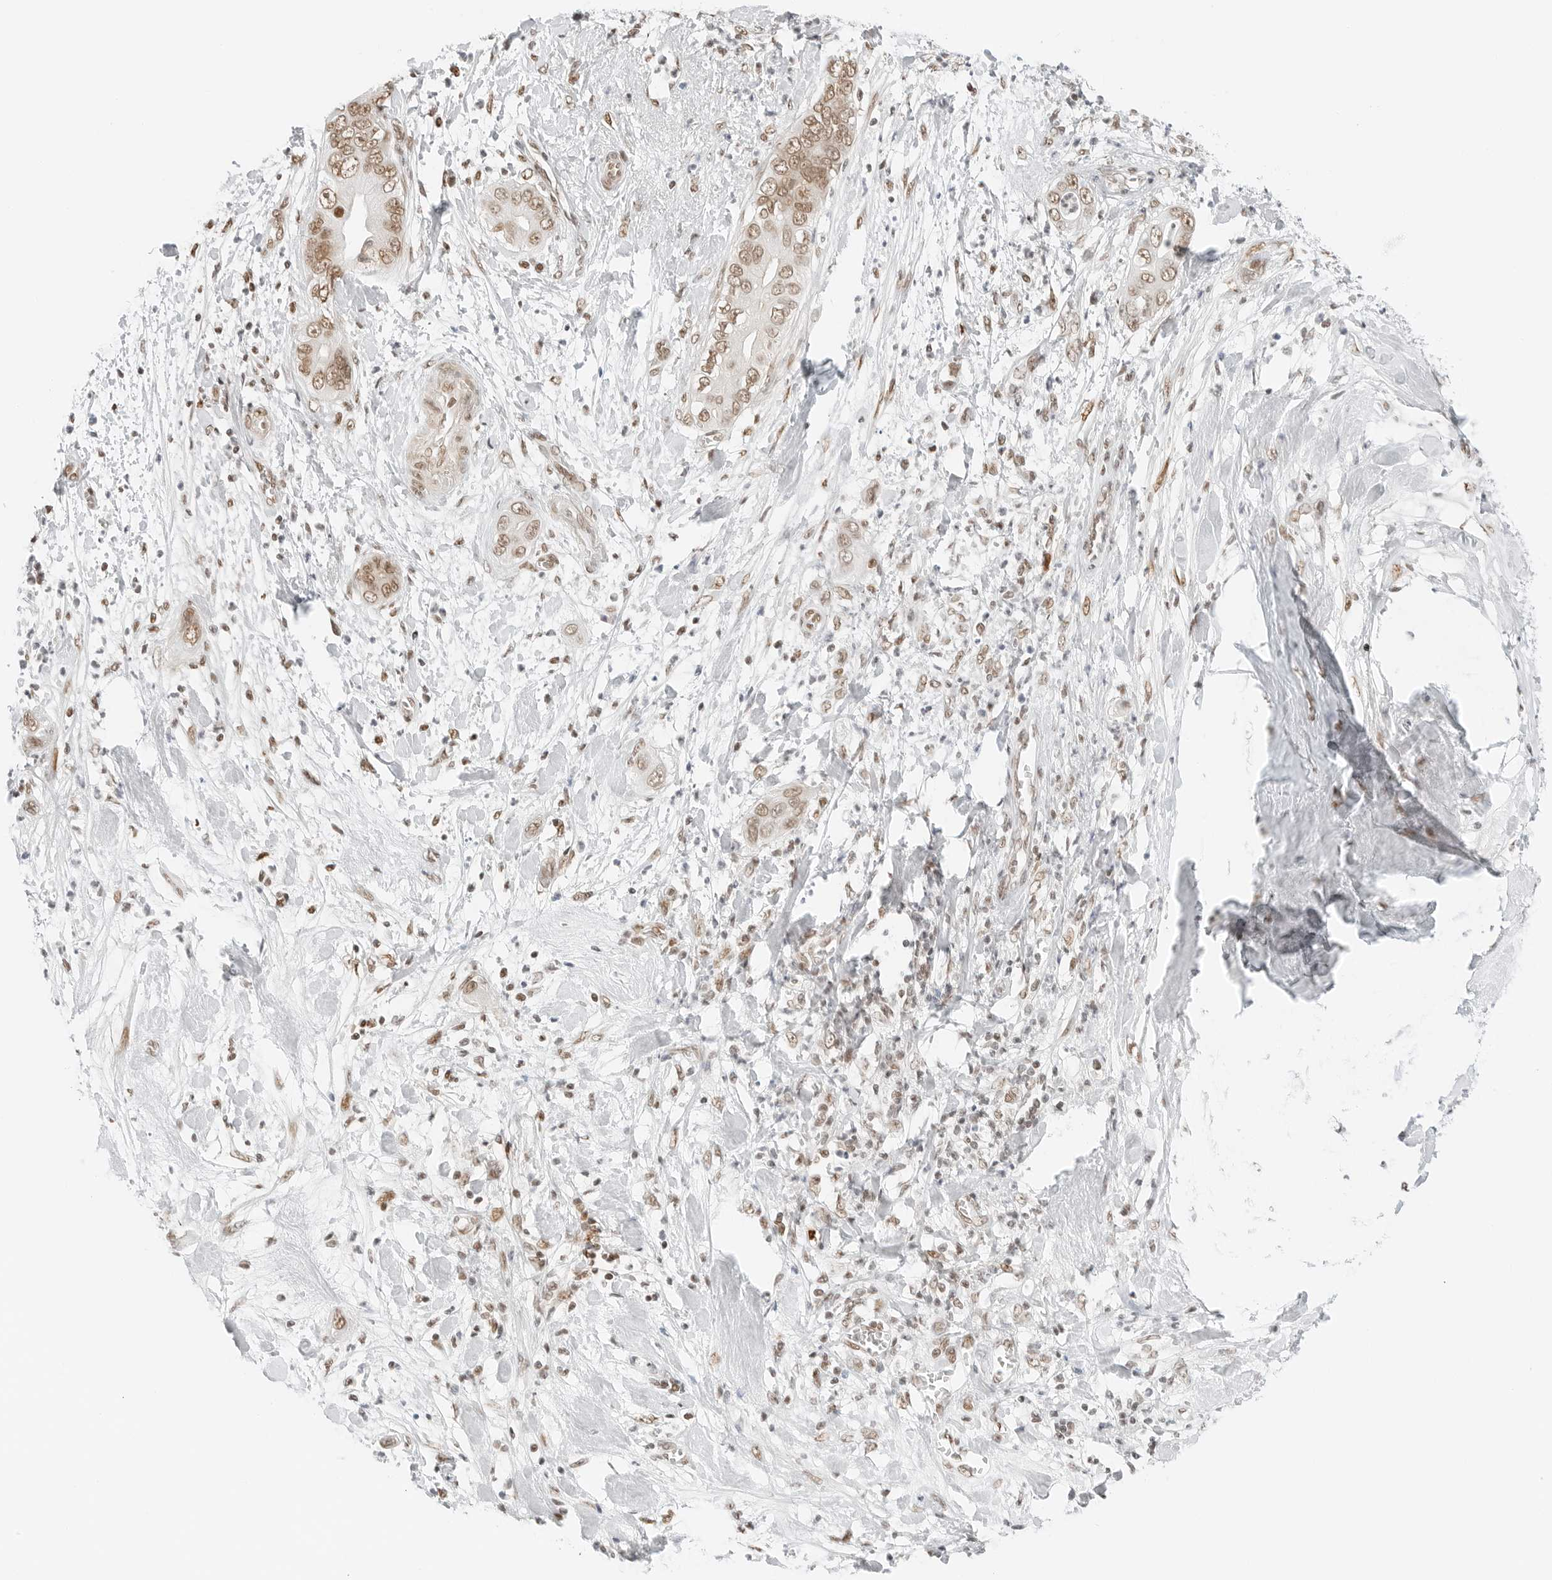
{"staining": {"intensity": "moderate", "quantity": ">75%", "location": "nuclear"}, "tissue": "pancreatic cancer", "cell_type": "Tumor cells", "image_type": "cancer", "snomed": [{"axis": "morphology", "description": "Adenocarcinoma, NOS"}, {"axis": "topography", "description": "Pancreas"}], "caption": "Protein staining demonstrates moderate nuclear positivity in approximately >75% of tumor cells in pancreatic adenocarcinoma. The staining was performed using DAB to visualize the protein expression in brown, while the nuclei were stained in blue with hematoxylin (Magnification: 20x).", "gene": "CRTC2", "patient": {"sex": "female", "age": 78}}